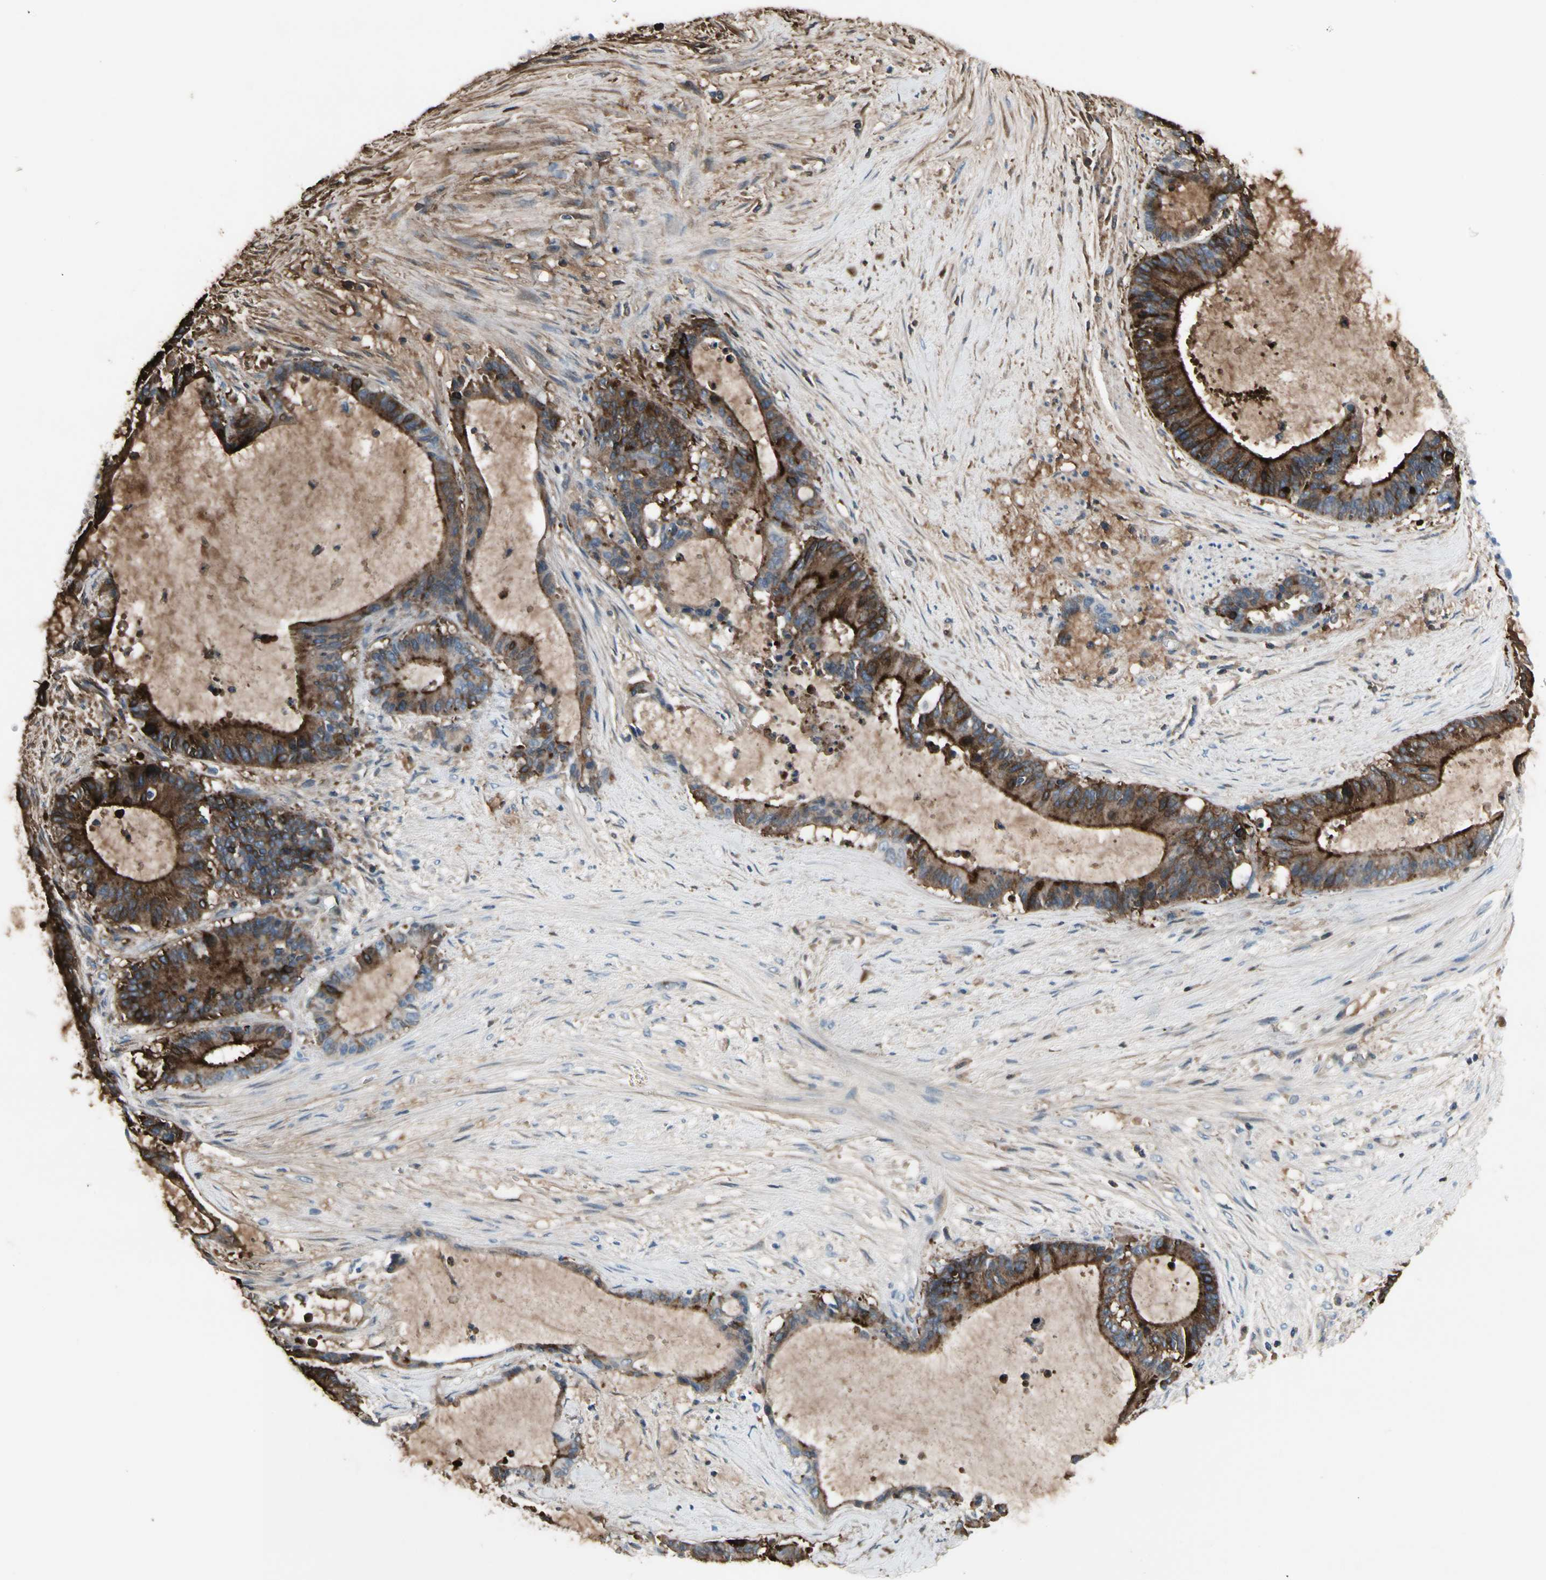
{"staining": {"intensity": "strong", "quantity": ">75%", "location": "cytoplasmic/membranous"}, "tissue": "liver cancer", "cell_type": "Tumor cells", "image_type": "cancer", "snomed": [{"axis": "morphology", "description": "Cholangiocarcinoma"}, {"axis": "topography", "description": "Liver"}], "caption": "A brown stain highlights strong cytoplasmic/membranous positivity of a protein in liver cholangiocarcinoma tumor cells. The staining is performed using DAB brown chromogen to label protein expression. The nuclei are counter-stained blue using hematoxylin.", "gene": "PIGR", "patient": {"sex": "female", "age": 73}}